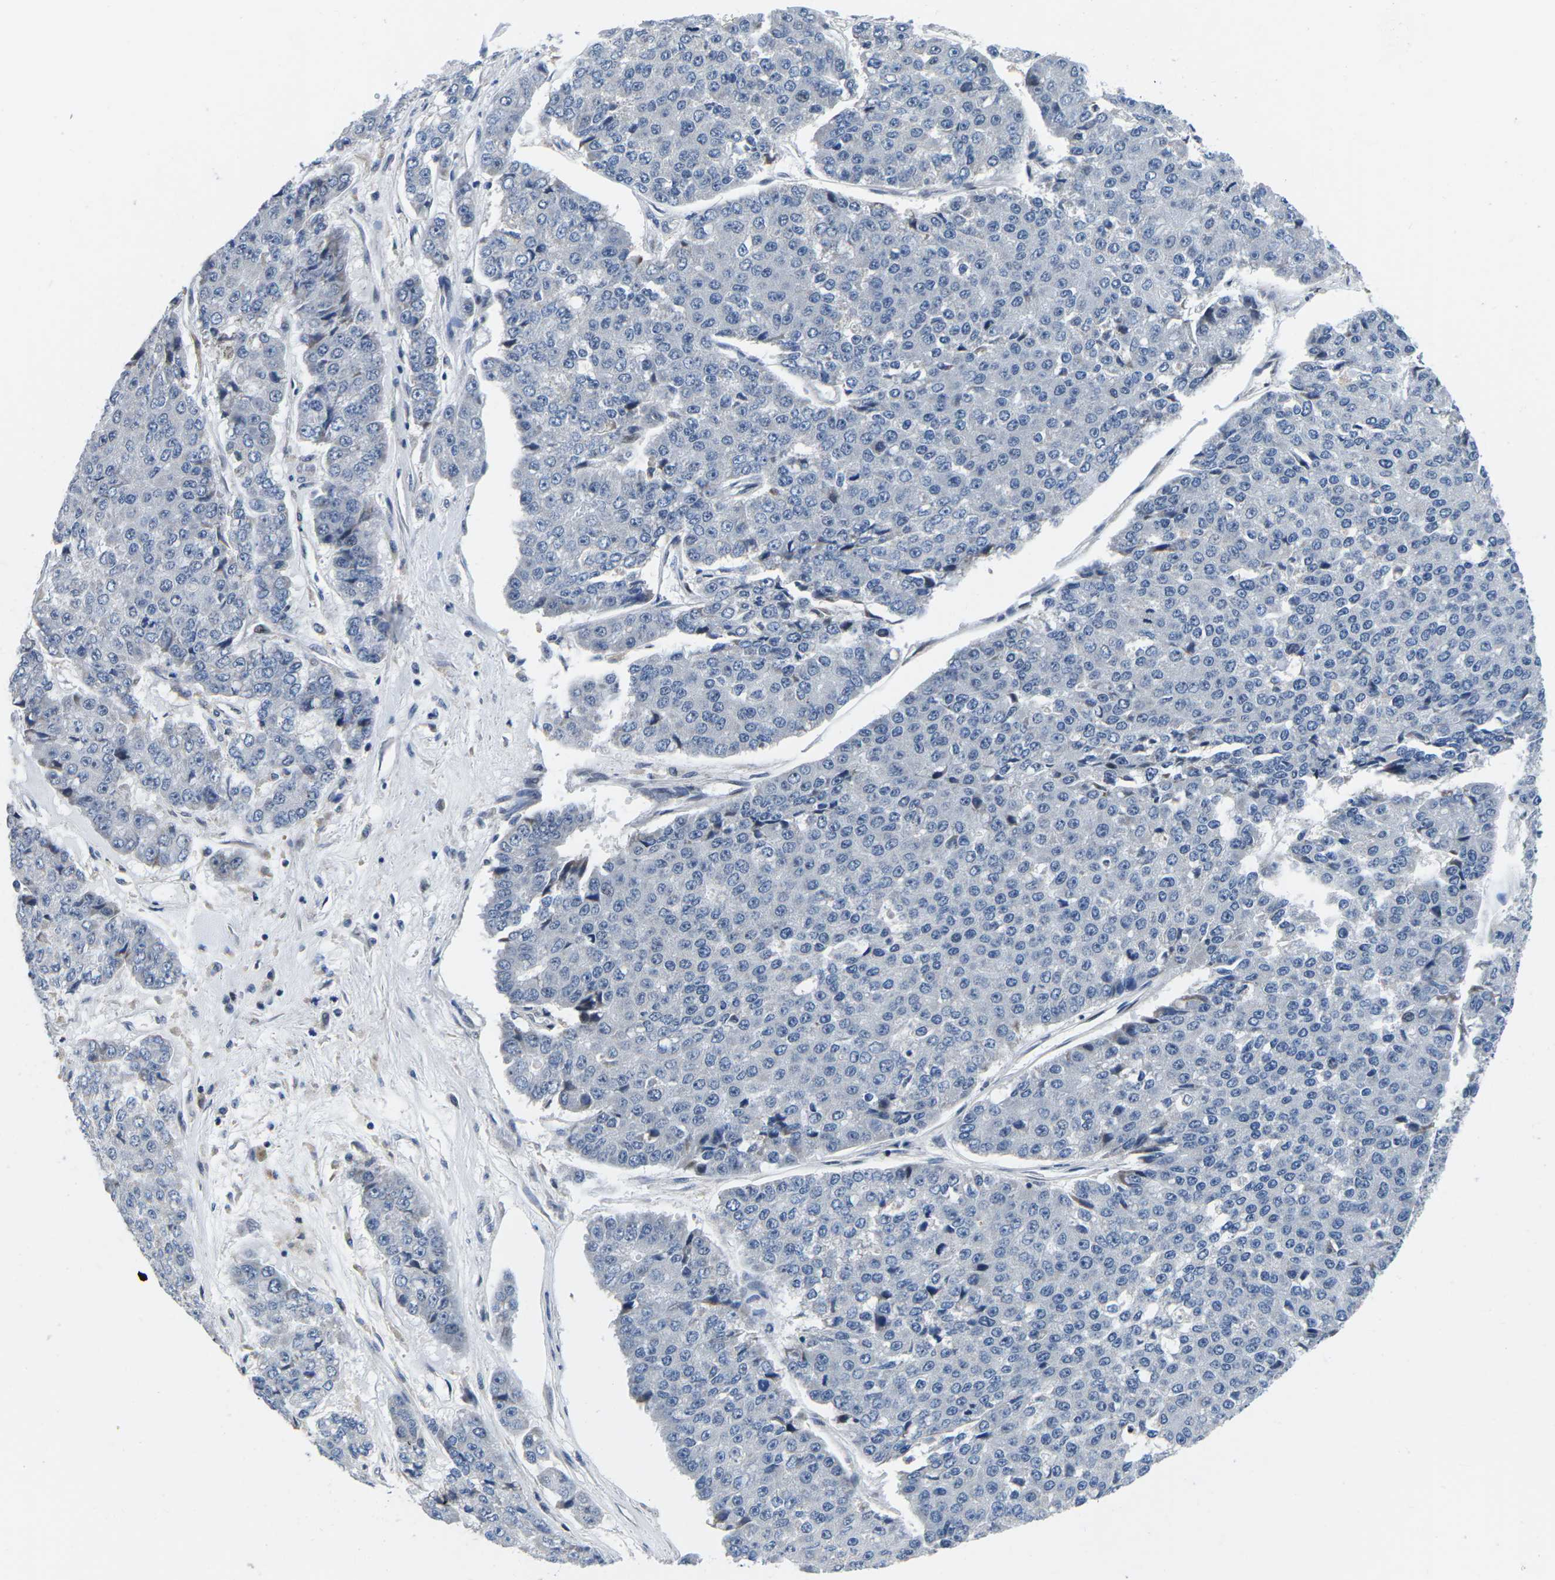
{"staining": {"intensity": "negative", "quantity": "none", "location": "none"}, "tissue": "pancreatic cancer", "cell_type": "Tumor cells", "image_type": "cancer", "snomed": [{"axis": "morphology", "description": "Adenocarcinoma, NOS"}, {"axis": "topography", "description": "Pancreas"}], "caption": "Tumor cells are negative for brown protein staining in adenocarcinoma (pancreatic). (DAB IHC with hematoxylin counter stain).", "gene": "CDC73", "patient": {"sex": "male", "age": 50}}